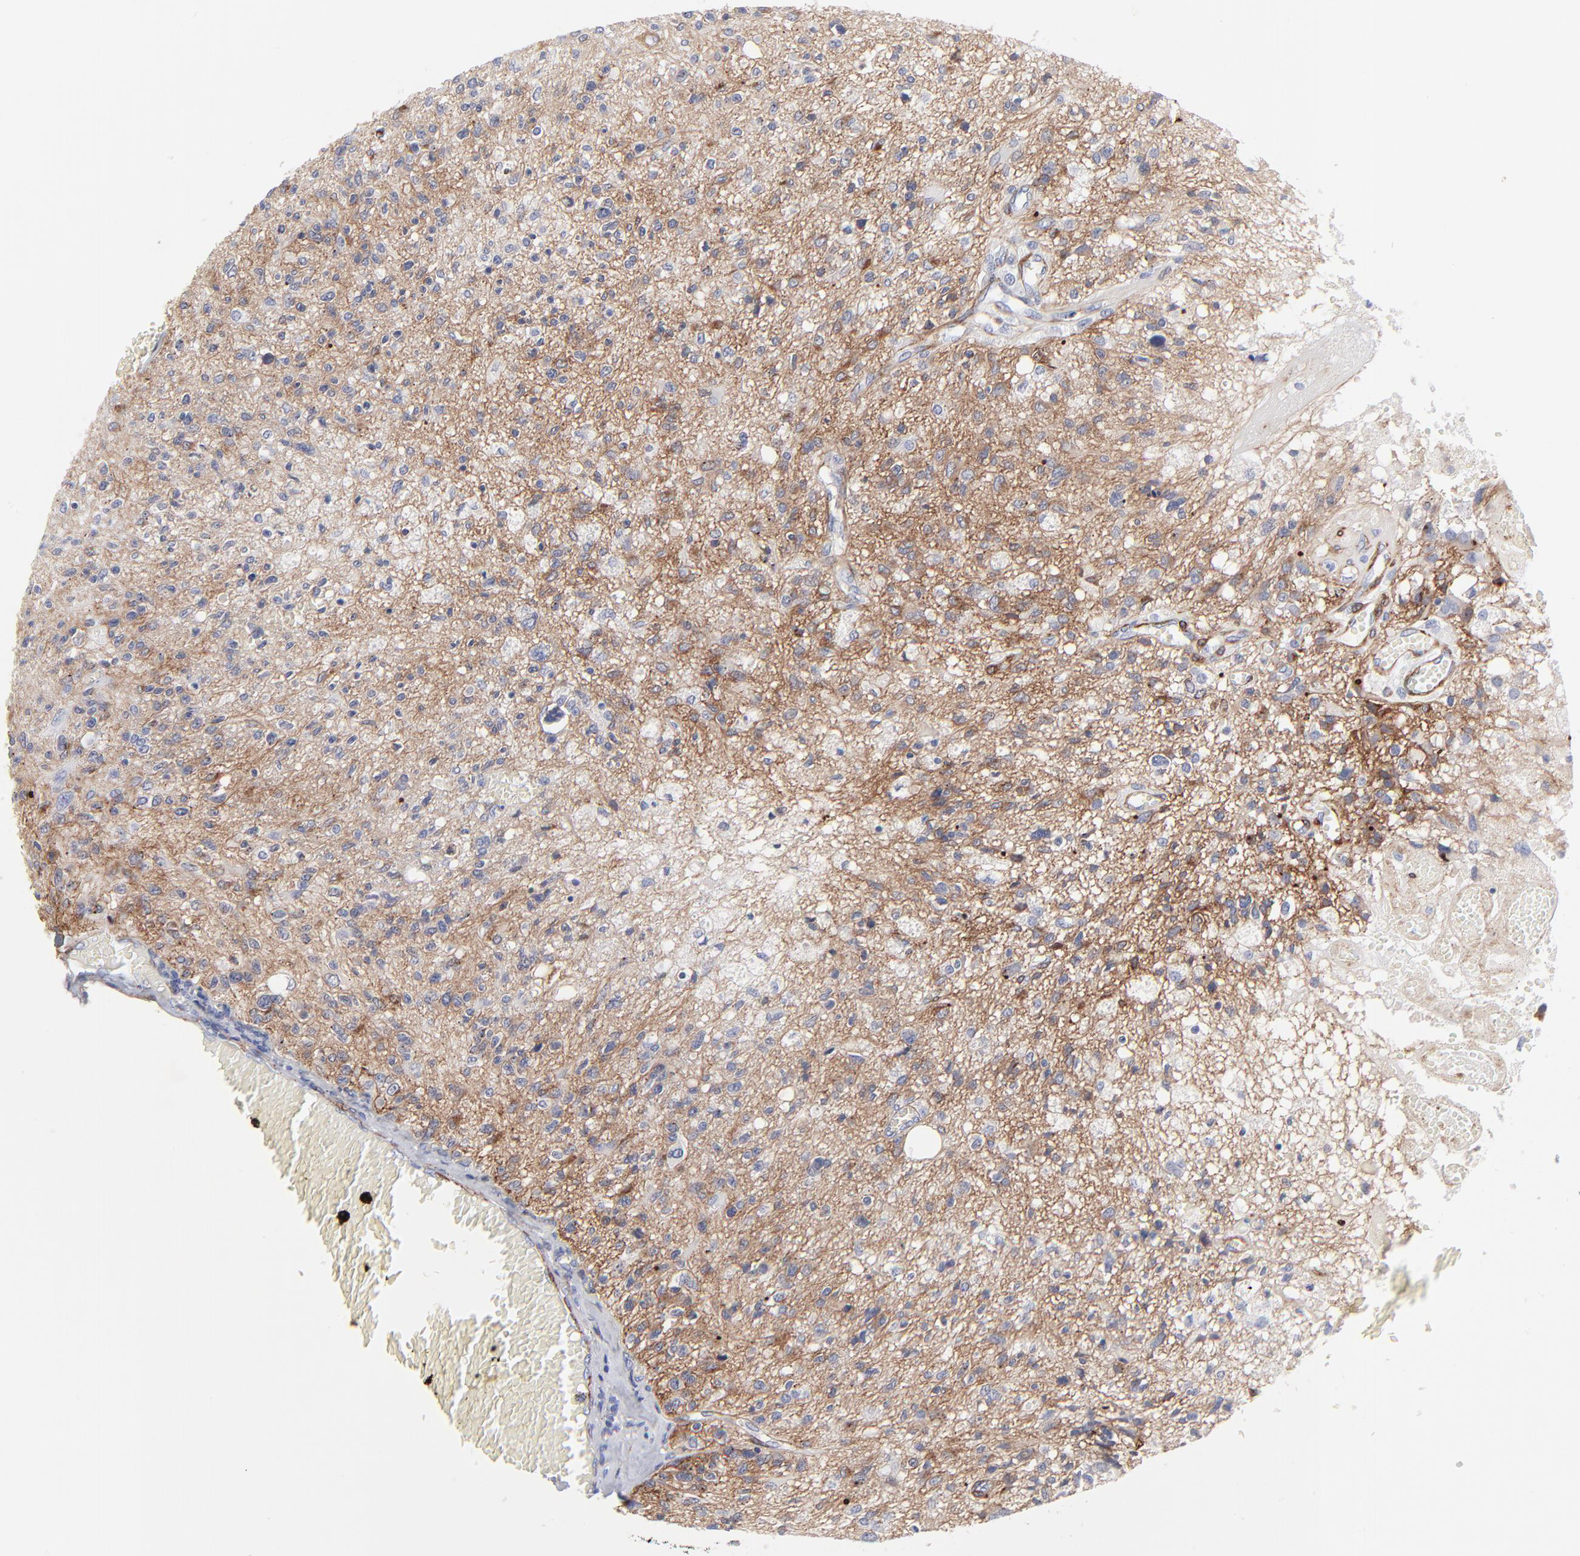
{"staining": {"intensity": "negative", "quantity": "none", "location": "none"}, "tissue": "glioma", "cell_type": "Tumor cells", "image_type": "cancer", "snomed": [{"axis": "morphology", "description": "Glioma, malignant, High grade"}, {"axis": "topography", "description": "Cerebral cortex"}], "caption": "High power microscopy histopathology image of an immunohistochemistry (IHC) histopathology image of glioma, revealing no significant staining in tumor cells.", "gene": "PDGFRB", "patient": {"sex": "male", "age": 76}}